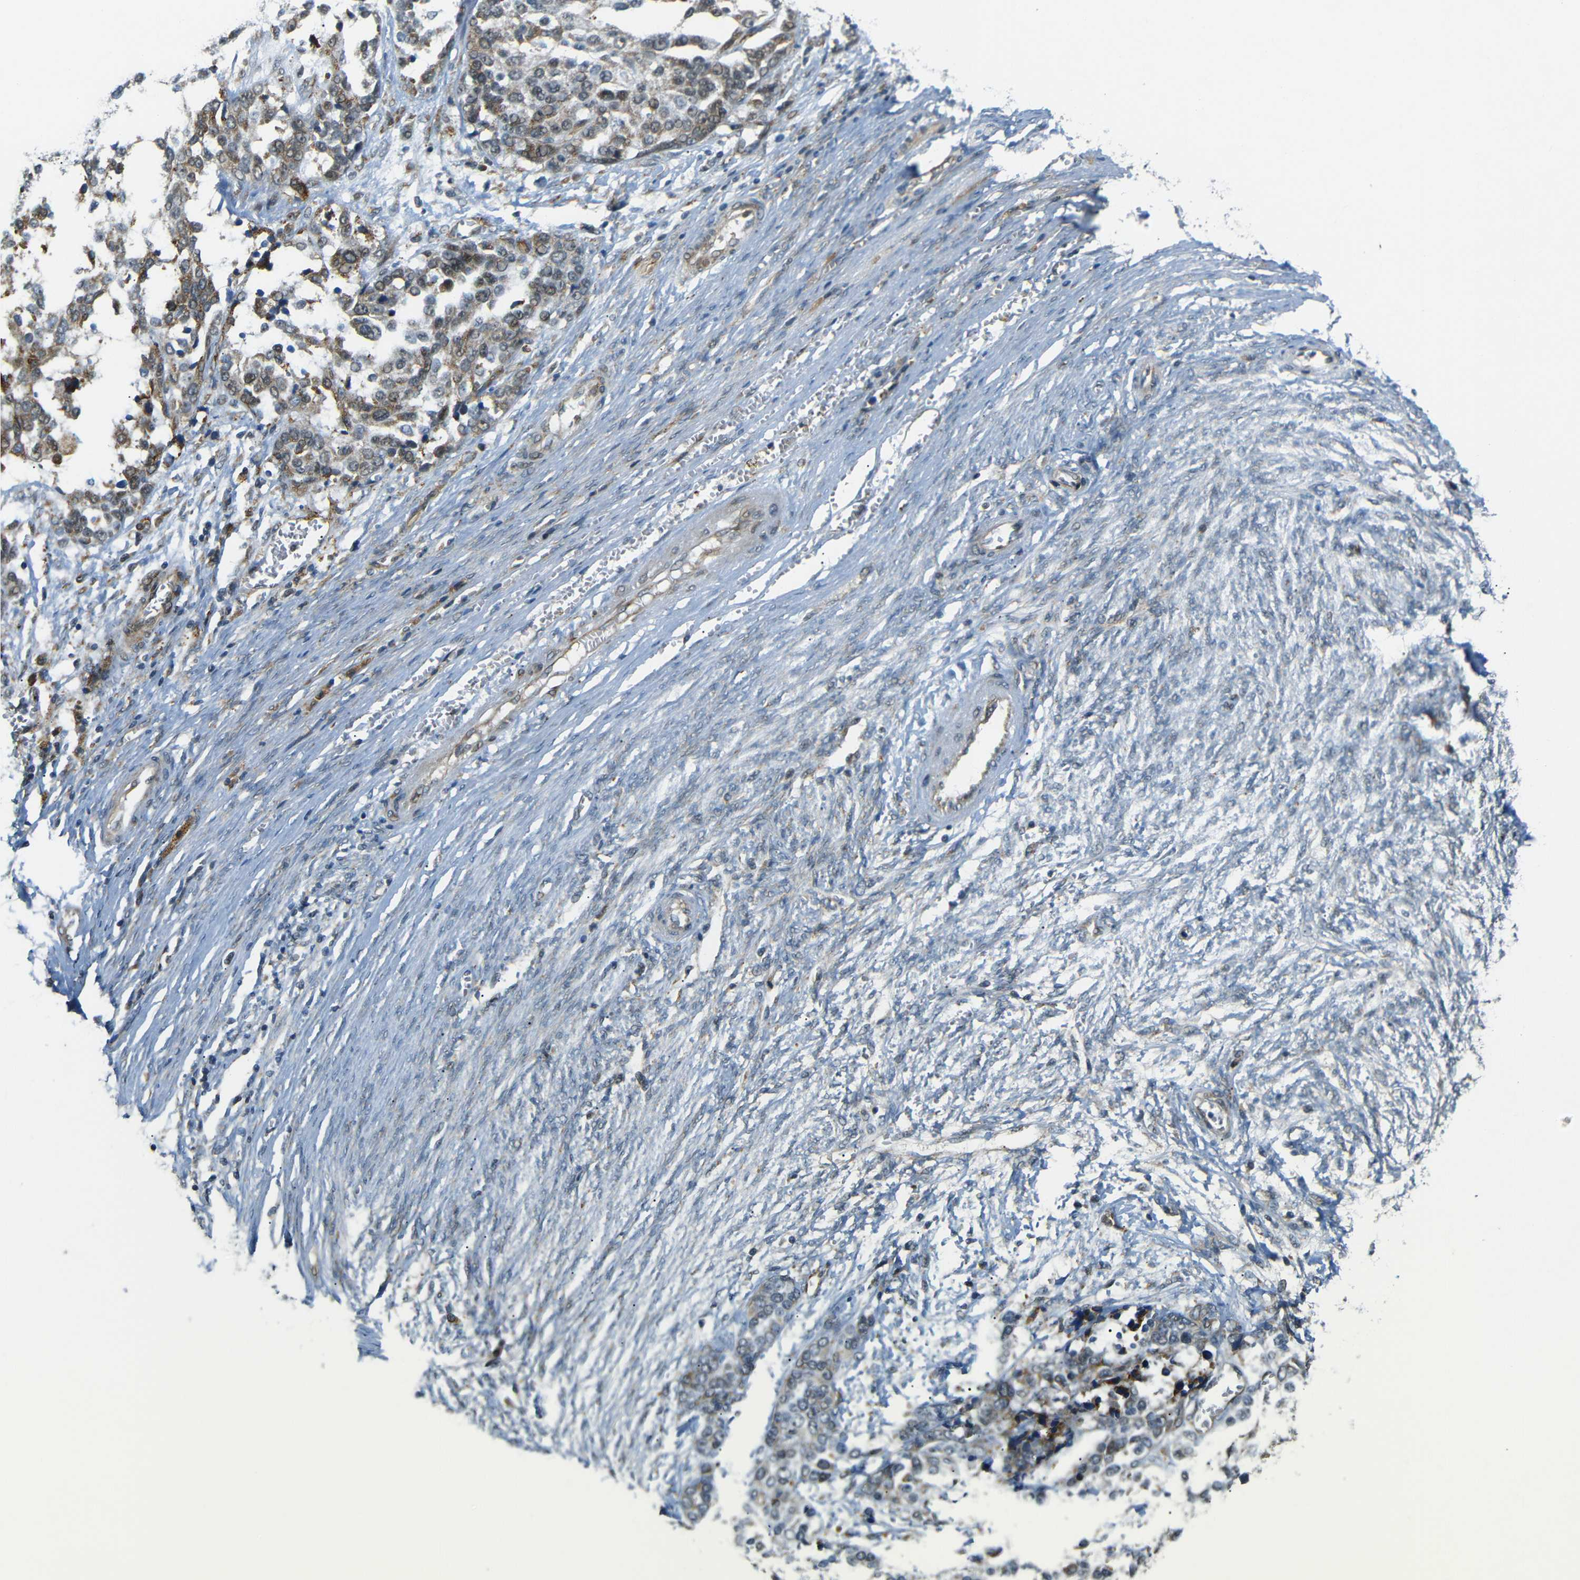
{"staining": {"intensity": "weak", "quantity": "25%-75%", "location": "cytoplasmic/membranous"}, "tissue": "ovarian cancer", "cell_type": "Tumor cells", "image_type": "cancer", "snomed": [{"axis": "morphology", "description": "Cystadenocarcinoma, serous, NOS"}, {"axis": "topography", "description": "Ovary"}], "caption": "Immunohistochemical staining of ovarian cancer displays weak cytoplasmic/membranous protein expression in about 25%-75% of tumor cells. The staining is performed using DAB brown chromogen to label protein expression. The nuclei are counter-stained blue using hematoxylin.", "gene": "SYDE1", "patient": {"sex": "female", "age": 44}}